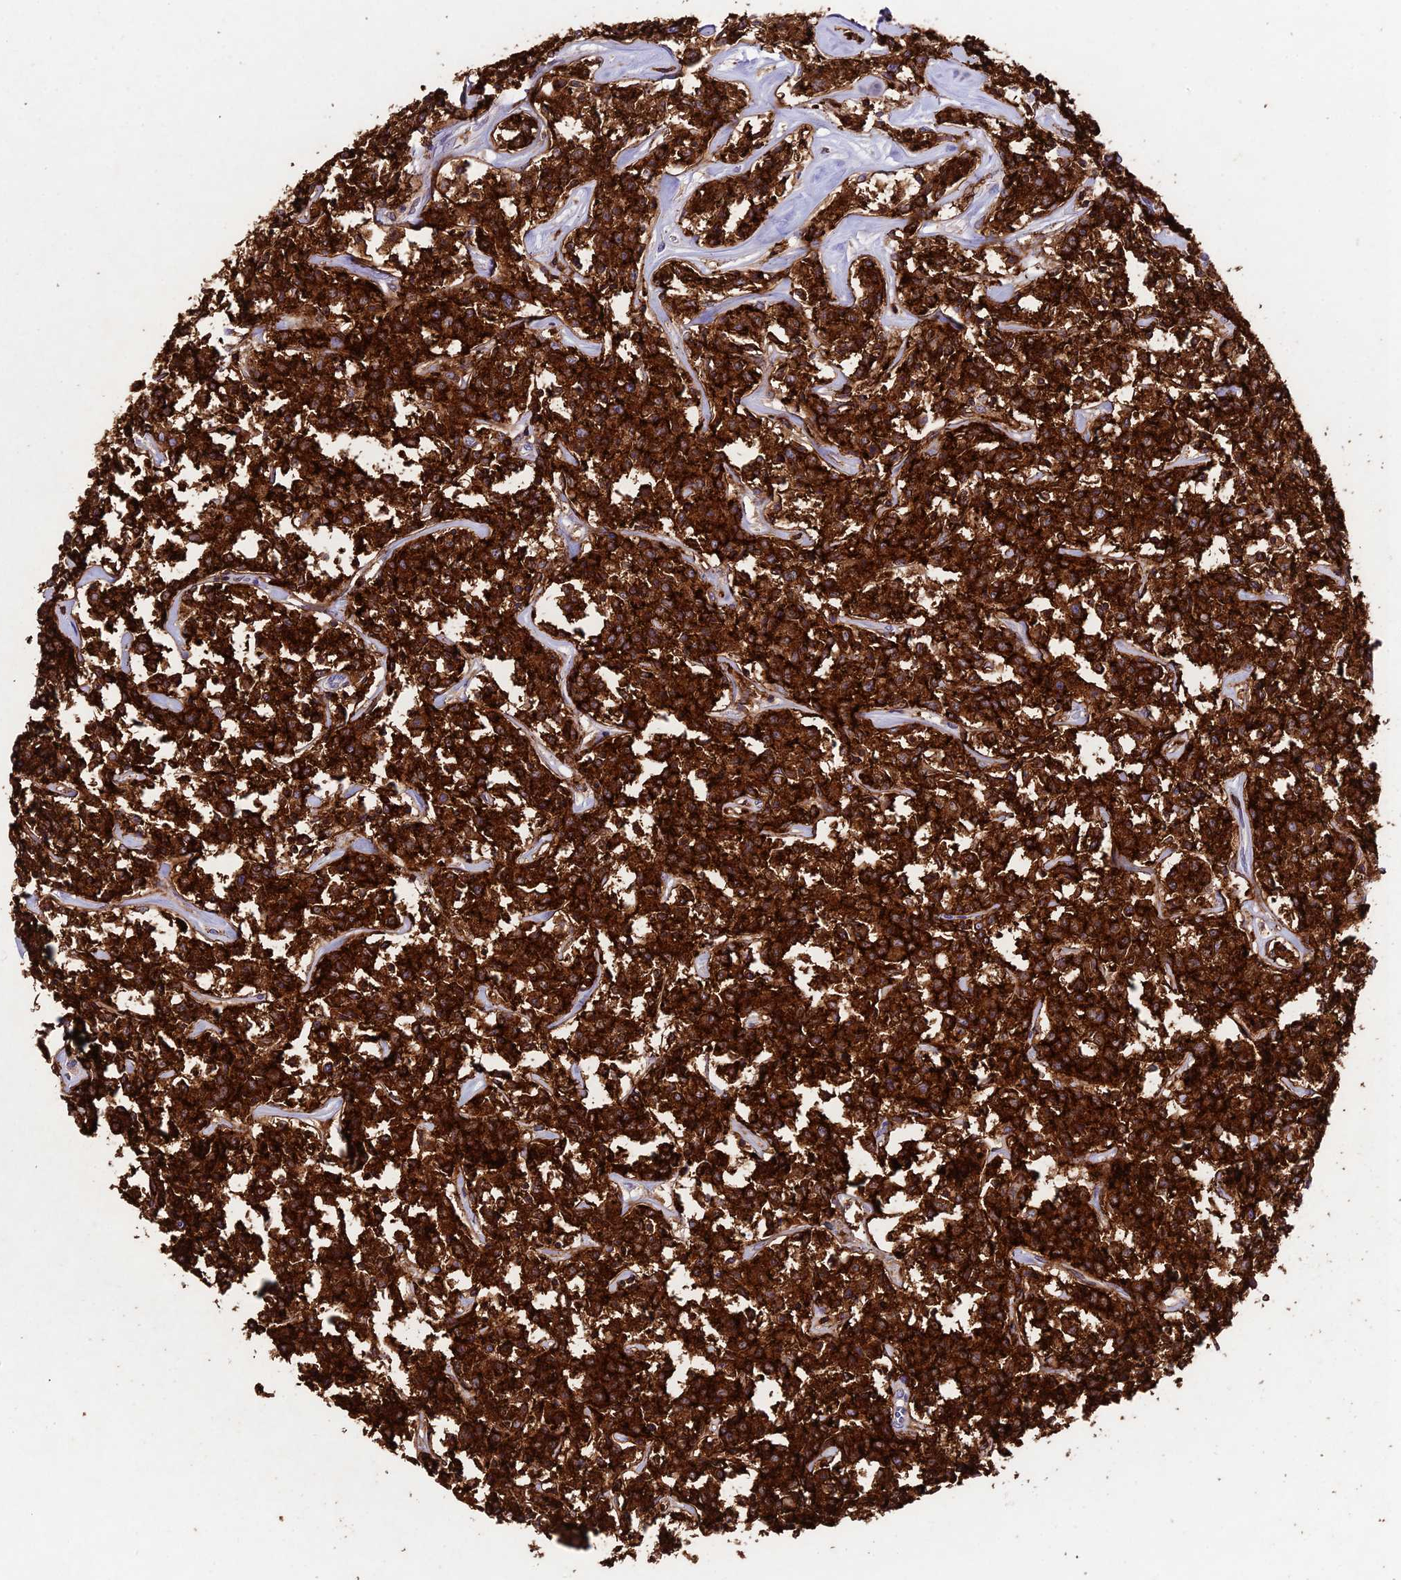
{"staining": {"intensity": "strong", "quantity": ">75%", "location": "cytoplasmic/membranous"}, "tissue": "lymphoma", "cell_type": "Tumor cells", "image_type": "cancer", "snomed": [{"axis": "morphology", "description": "Malignant lymphoma, non-Hodgkin's type, Low grade"}, {"axis": "topography", "description": "Small intestine"}], "caption": "This micrograph exhibits lymphoma stained with immunohistochemistry (IHC) to label a protein in brown. The cytoplasmic/membranous of tumor cells show strong positivity for the protein. Nuclei are counter-stained blue.", "gene": "PTPRCAP", "patient": {"sex": "female", "age": 59}}